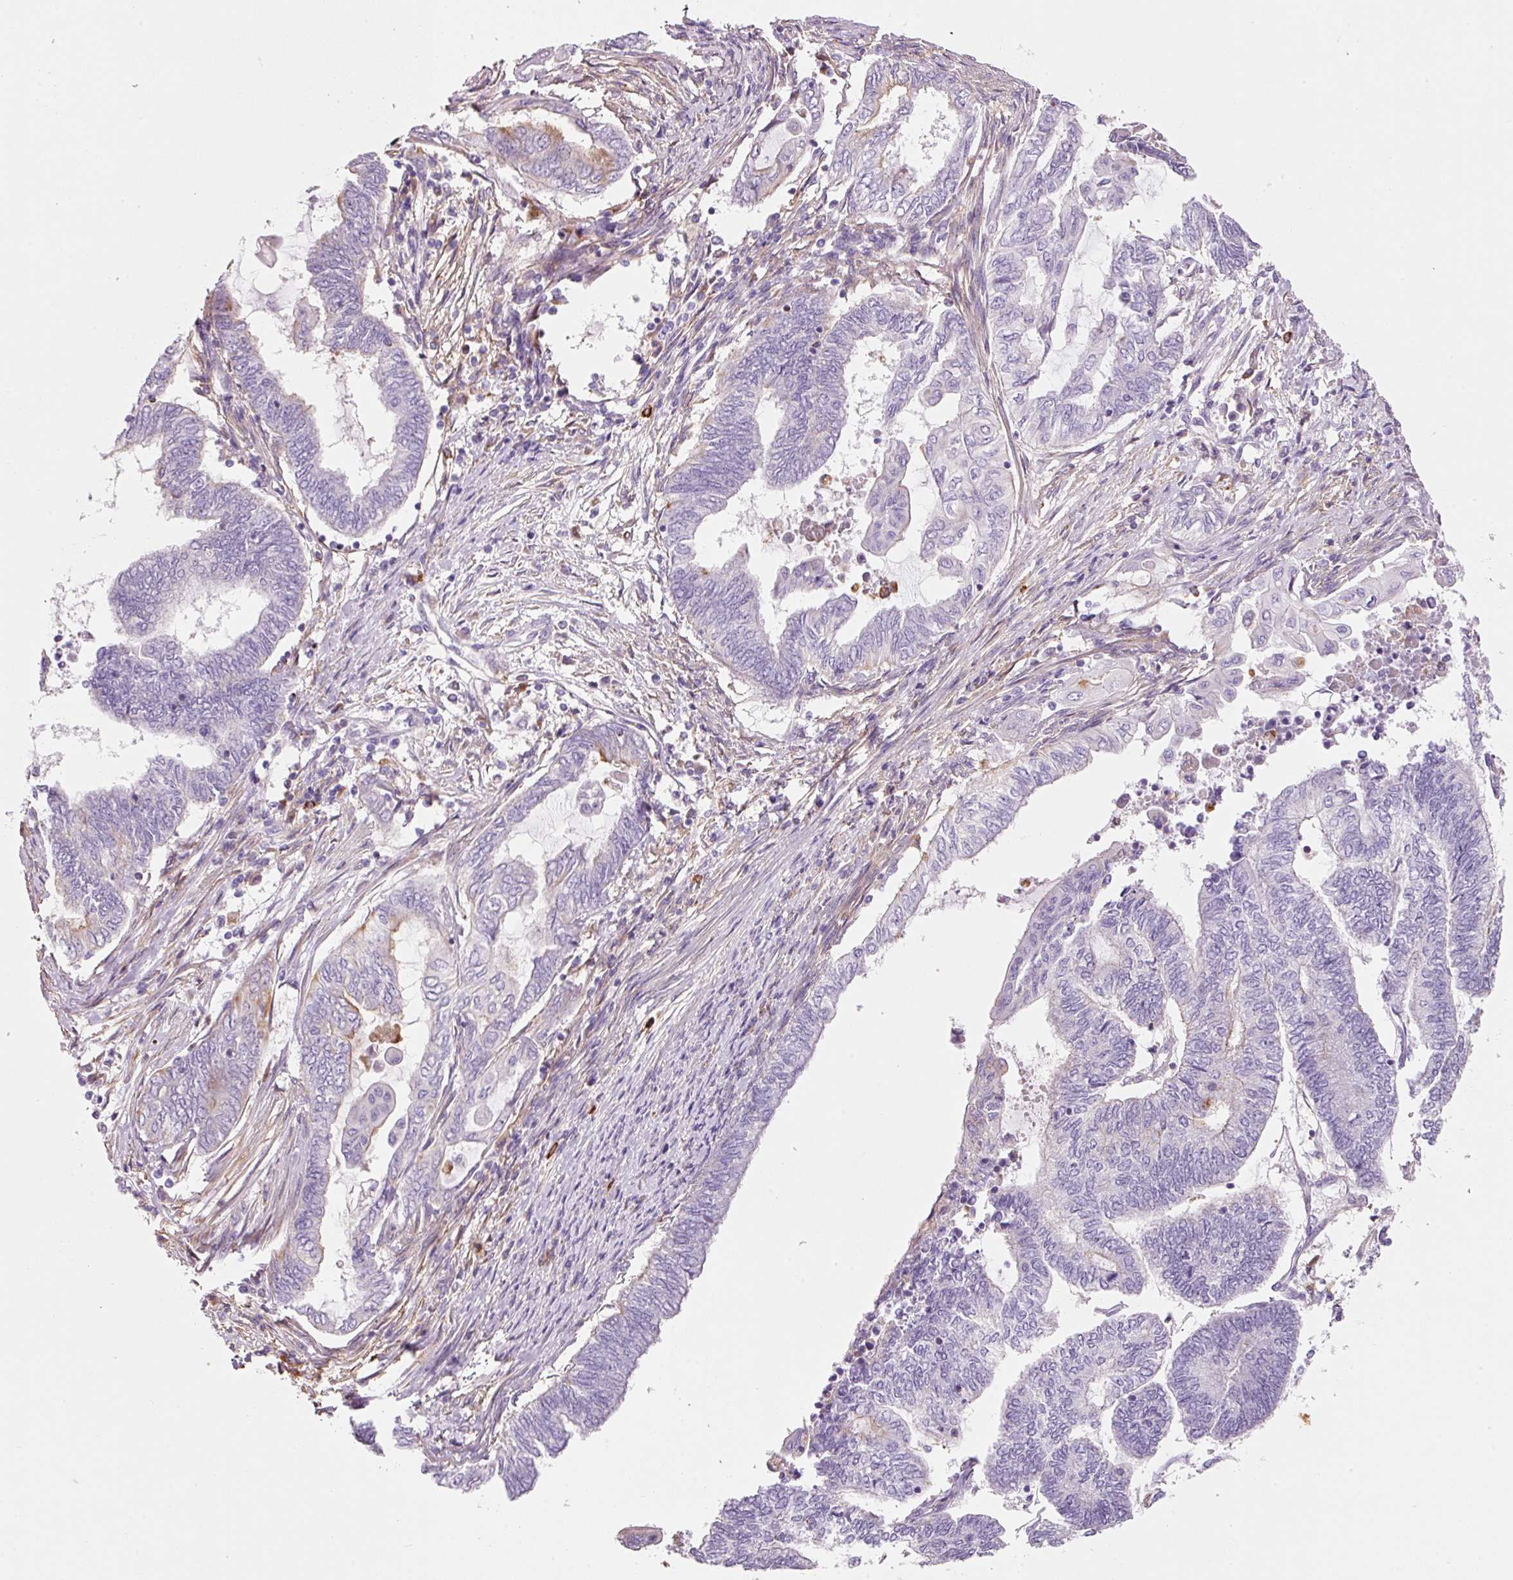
{"staining": {"intensity": "weak", "quantity": "<25%", "location": "cytoplasmic/membranous"}, "tissue": "endometrial cancer", "cell_type": "Tumor cells", "image_type": "cancer", "snomed": [{"axis": "morphology", "description": "Adenocarcinoma, NOS"}, {"axis": "topography", "description": "Uterus"}, {"axis": "topography", "description": "Endometrium"}], "caption": "There is no significant expression in tumor cells of endometrial cancer (adenocarcinoma).", "gene": "TMC8", "patient": {"sex": "female", "age": 70}}